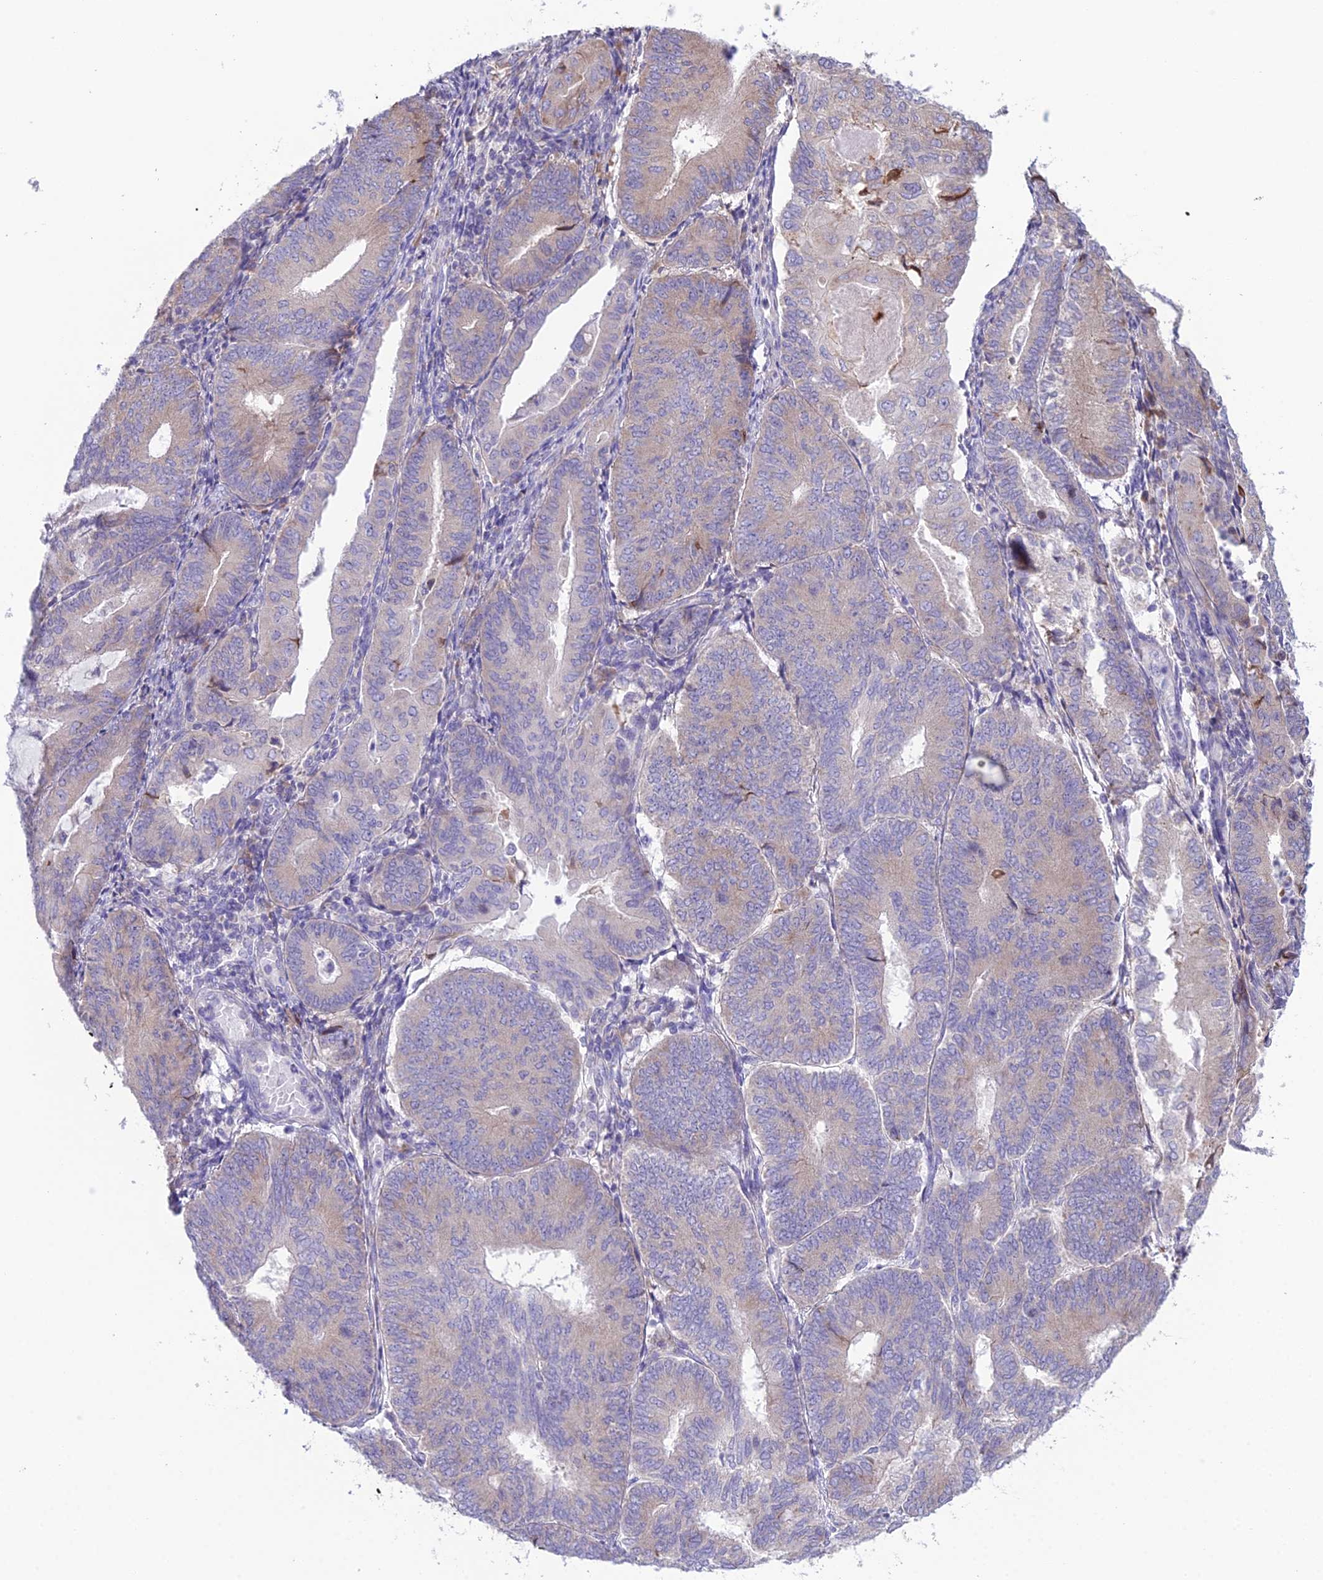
{"staining": {"intensity": "weak", "quantity": "25%-75%", "location": "cytoplasmic/membranous"}, "tissue": "endometrial cancer", "cell_type": "Tumor cells", "image_type": "cancer", "snomed": [{"axis": "morphology", "description": "Adenocarcinoma, NOS"}, {"axis": "topography", "description": "Endometrium"}], "caption": "Human endometrial cancer (adenocarcinoma) stained with a brown dye exhibits weak cytoplasmic/membranous positive staining in approximately 25%-75% of tumor cells.", "gene": "RPS26", "patient": {"sex": "female", "age": 81}}